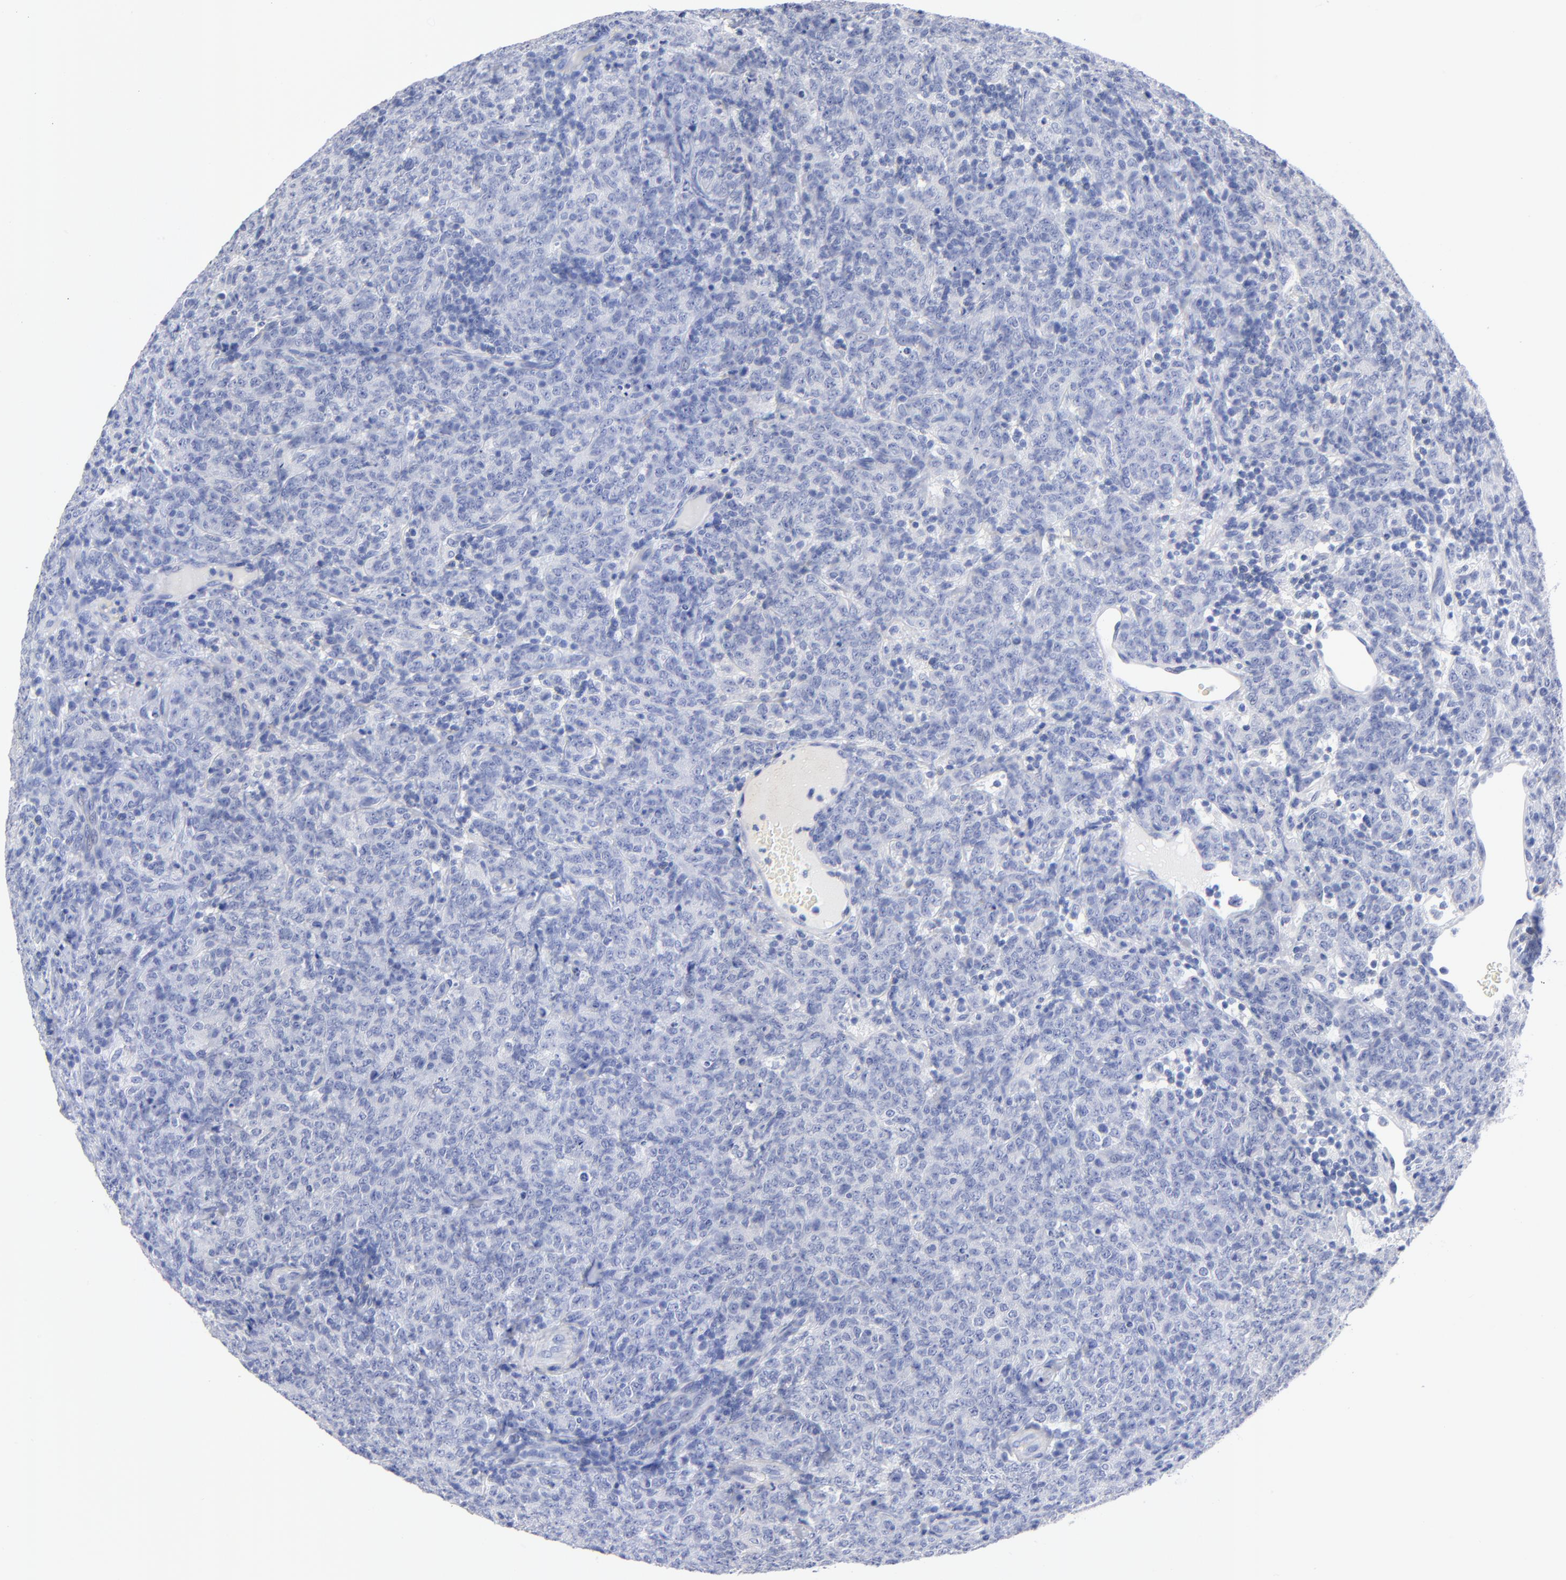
{"staining": {"intensity": "negative", "quantity": "none", "location": "none"}, "tissue": "lymphoma", "cell_type": "Tumor cells", "image_type": "cancer", "snomed": [{"axis": "morphology", "description": "Malignant lymphoma, non-Hodgkin's type, High grade"}, {"axis": "topography", "description": "Tonsil"}], "caption": "Image shows no significant protein staining in tumor cells of lymphoma.", "gene": "ACY1", "patient": {"sex": "female", "age": 36}}